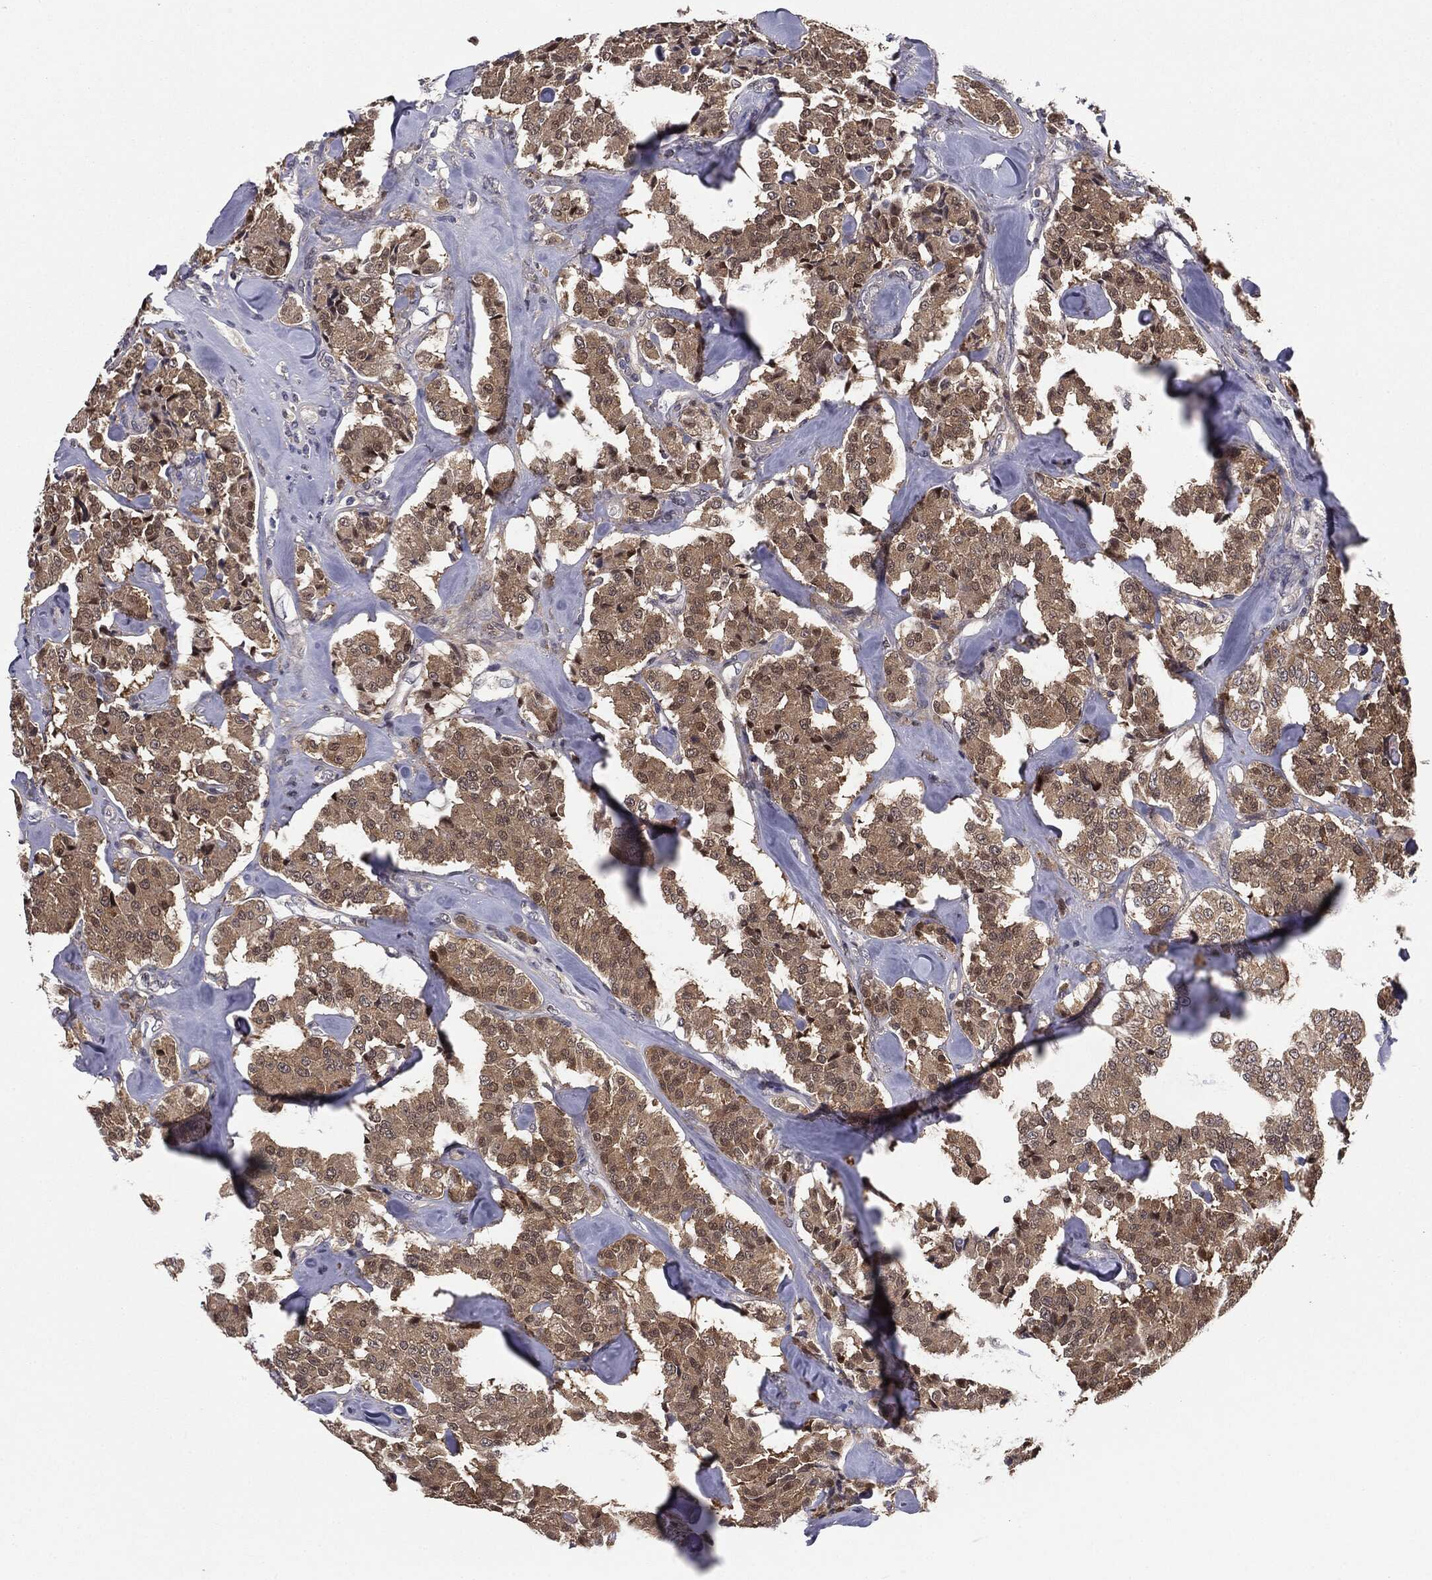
{"staining": {"intensity": "weak", "quantity": ">75%", "location": "cytoplasmic/membranous"}, "tissue": "carcinoid", "cell_type": "Tumor cells", "image_type": "cancer", "snomed": [{"axis": "morphology", "description": "Carcinoid, malignant, NOS"}, {"axis": "topography", "description": "Pancreas"}], "caption": "Immunohistochemistry (IHC) (DAB (3,3'-diaminobenzidine)) staining of carcinoid exhibits weak cytoplasmic/membranous protein positivity in about >75% of tumor cells. (DAB IHC with brightfield microscopy, high magnification).", "gene": "KRT7", "patient": {"sex": "male", "age": 41}}